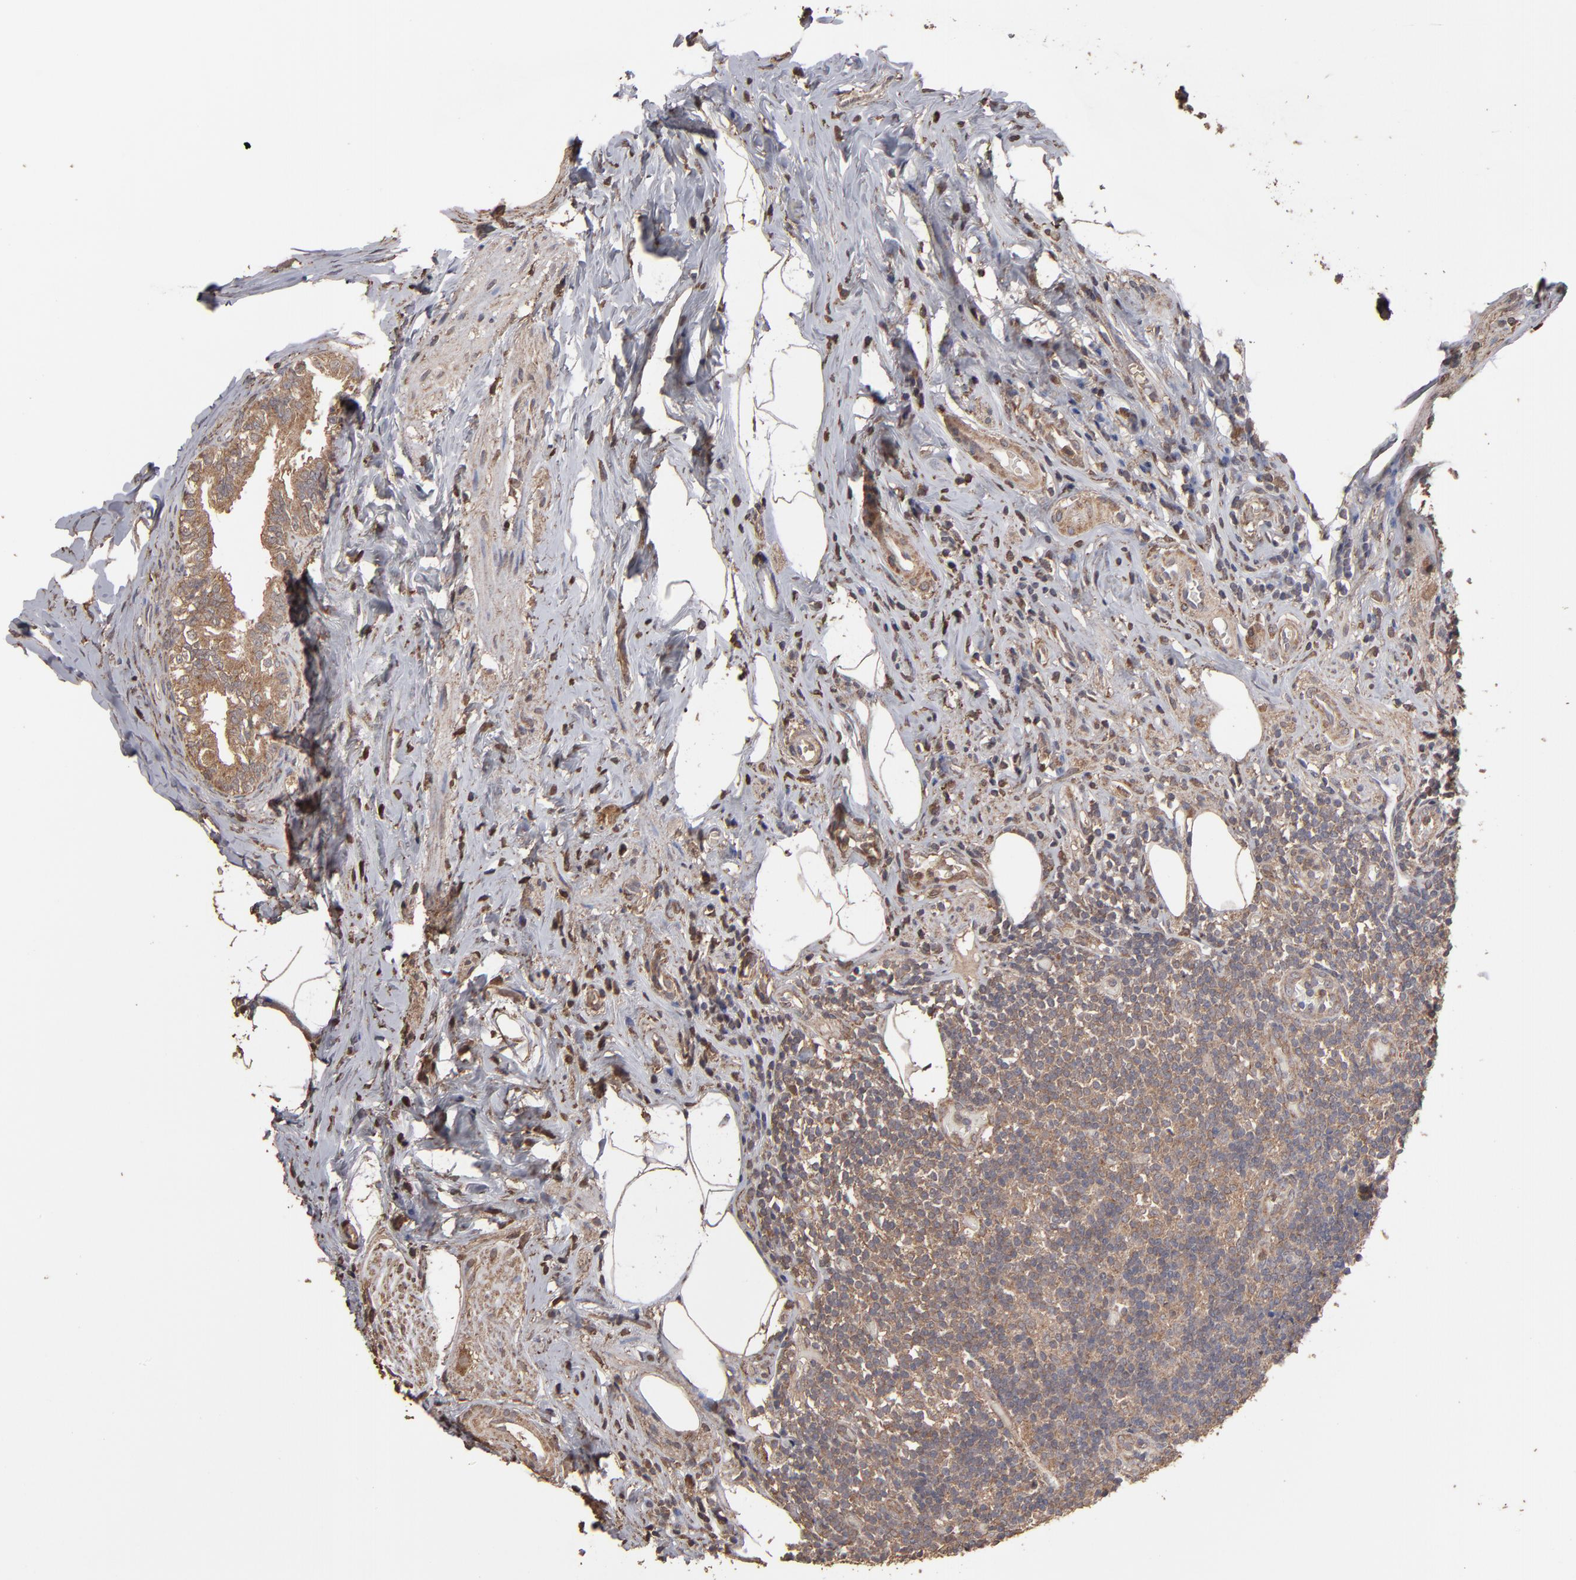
{"staining": {"intensity": "moderate", "quantity": ">75%", "location": "cytoplasmic/membranous"}, "tissue": "appendix", "cell_type": "Glandular cells", "image_type": "normal", "snomed": [{"axis": "morphology", "description": "Normal tissue, NOS"}, {"axis": "topography", "description": "Appendix"}], "caption": "DAB (3,3'-diaminobenzidine) immunohistochemical staining of benign appendix reveals moderate cytoplasmic/membranous protein expression in approximately >75% of glandular cells. Using DAB (3,3'-diaminobenzidine) (brown) and hematoxylin (blue) stains, captured at high magnification using brightfield microscopy.", "gene": "MMP2", "patient": {"sex": "male", "age": 38}}